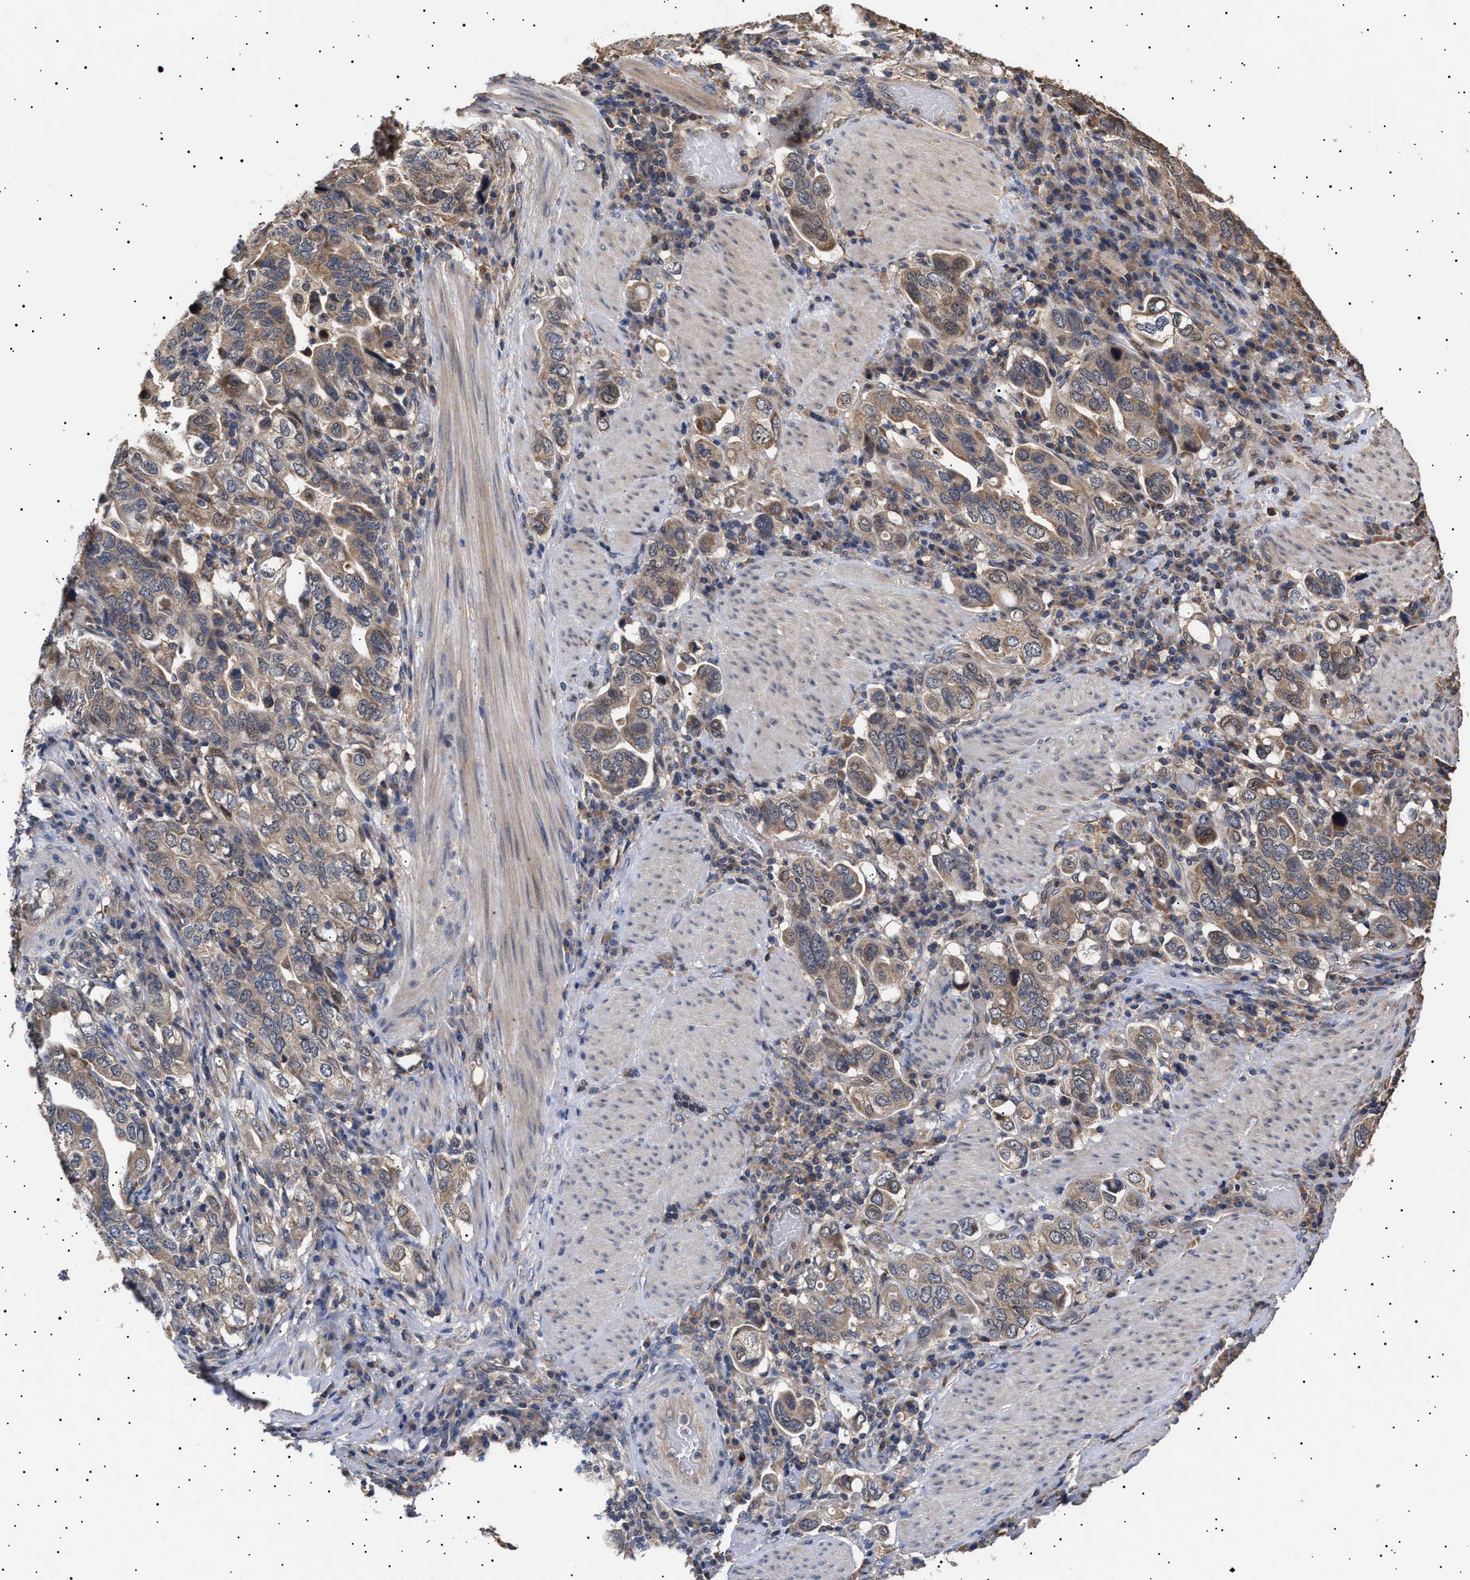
{"staining": {"intensity": "moderate", "quantity": ">75%", "location": "cytoplasmic/membranous"}, "tissue": "stomach cancer", "cell_type": "Tumor cells", "image_type": "cancer", "snomed": [{"axis": "morphology", "description": "Adenocarcinoma, NOS"}, {"axis": "topography", "description": "Stomach, upper"}], "caption": "Moderate cytoplasmic/membranous staining is present in approximately >75% of tumor cells in stomach adenocarcinoma. The protein of interest is stained brown, and the nuclei are stained in blue (DAB IHC with brightfield microscopy, high magnification).", "gene": "KRBA1", "patient": {"sex": "male", "age": 62}}